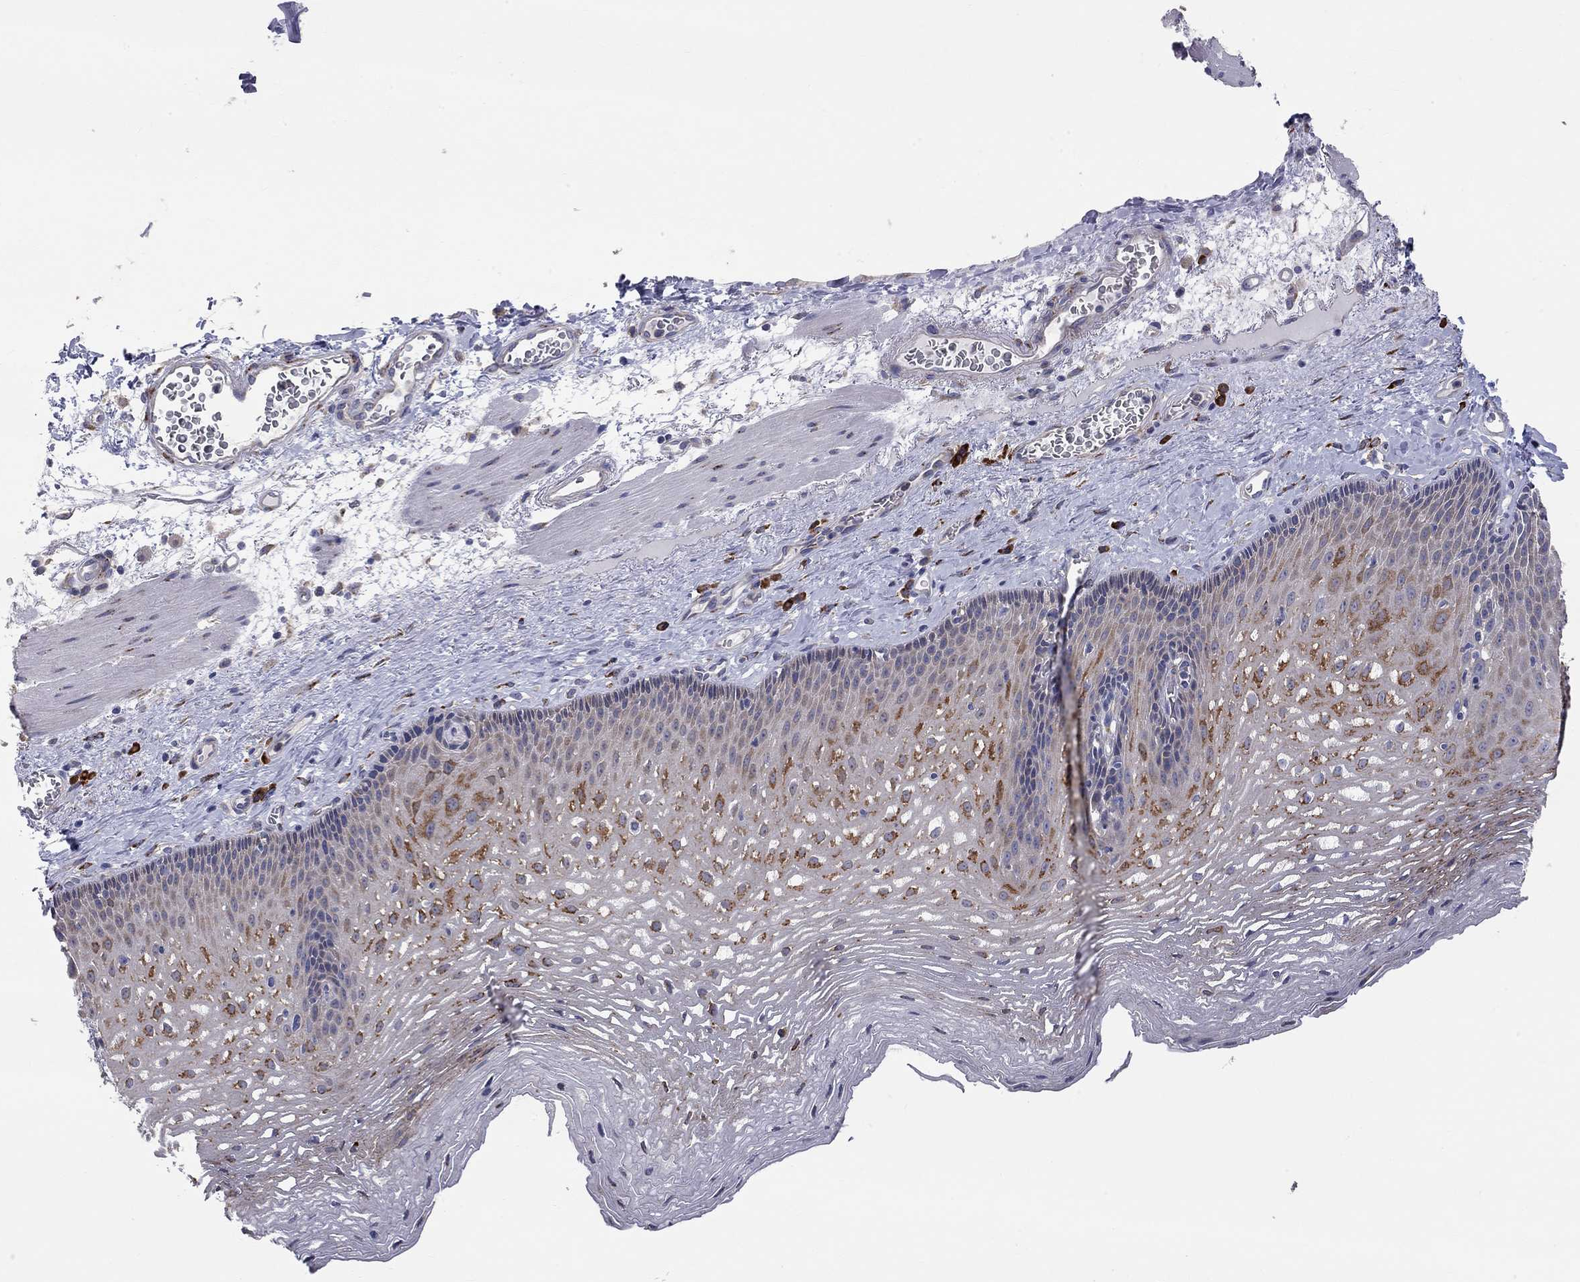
{"staining": {"intensity": "strong", "quantity": "<25%", "location": "cytoplasmic/membranous"}, "tissue": "esophagus", "cell_type": "Squamous epithelial cells", "image_type": "normal", "snomed": [{"axis": "morphology", "description": "Normal tissue, NOS"}, {"axis": "topography", "description": "Esophagus"}], "caption": "Strong cytoplasmic/membranous expression is seen in about <25% of squamous epithelial cells in unremarkable esophagus. The staining is performed using DAB (3,3'-diaminobenzidine) brown chromogen to label protein expression. The nuclei are counter-stained blue using hematoxylin.", "gene": "CASTOR1", "patient": {"sex": "male", "age": 76}}